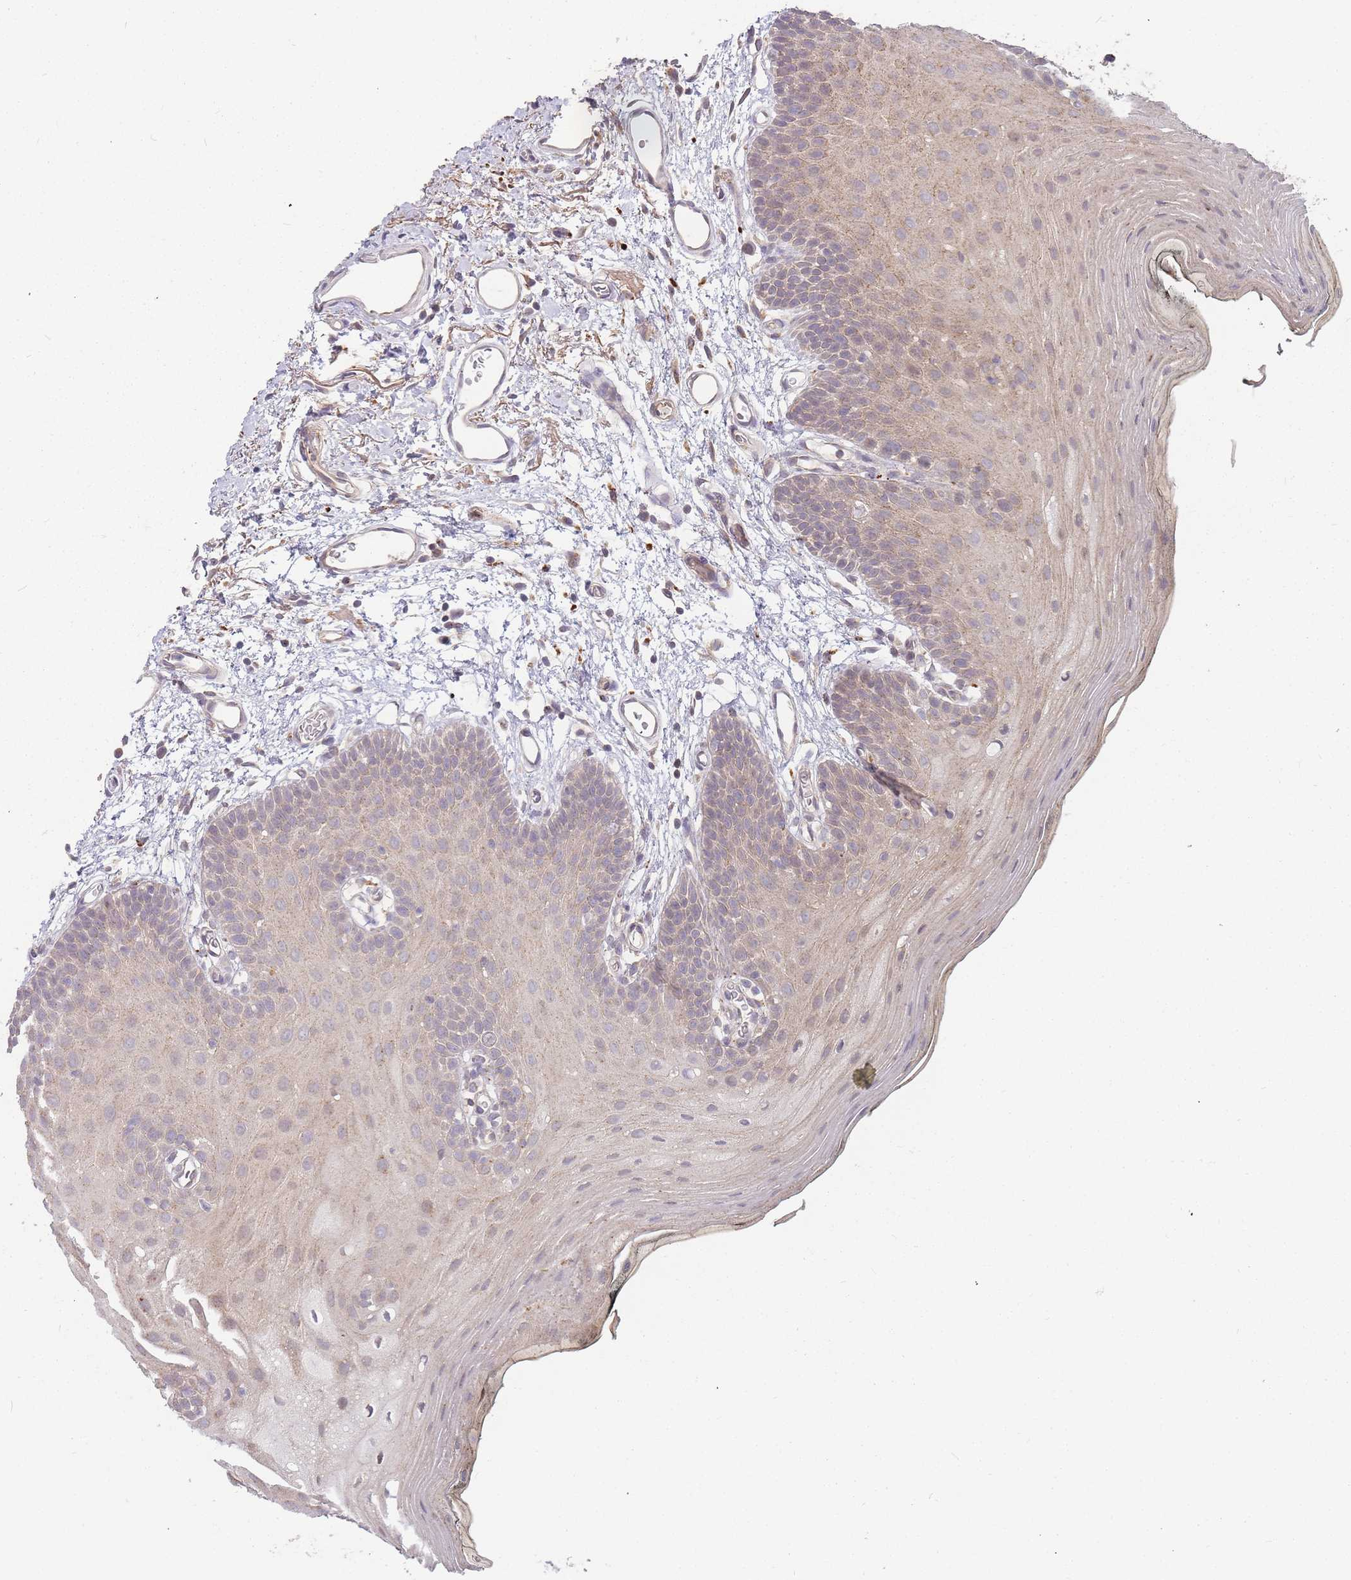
{"staining": {"intensity": "weak", "quantity": "25%-75%", "location": "cytoplasmic/membranous"}, "tissue": "oral mucosa", "cell_type": "Squamous epithelial cells", "image_type": "normal", "snomed": [{"axis": "morphology", "description": "Normal tissue, NOS"}, {"axis": "topography", "description": "Oral tissue"}, {"axis": "topography", "description": "Tounge, NOS"}], "caption": "Protein positivity by IHC reveals weak cytoplasmic/membranous staining in approximately 25%-75% of squamous epithelial cells in benign oral mucosa.", "gene": "ATG5", "patient": {"sex": "female", "age": 81}}